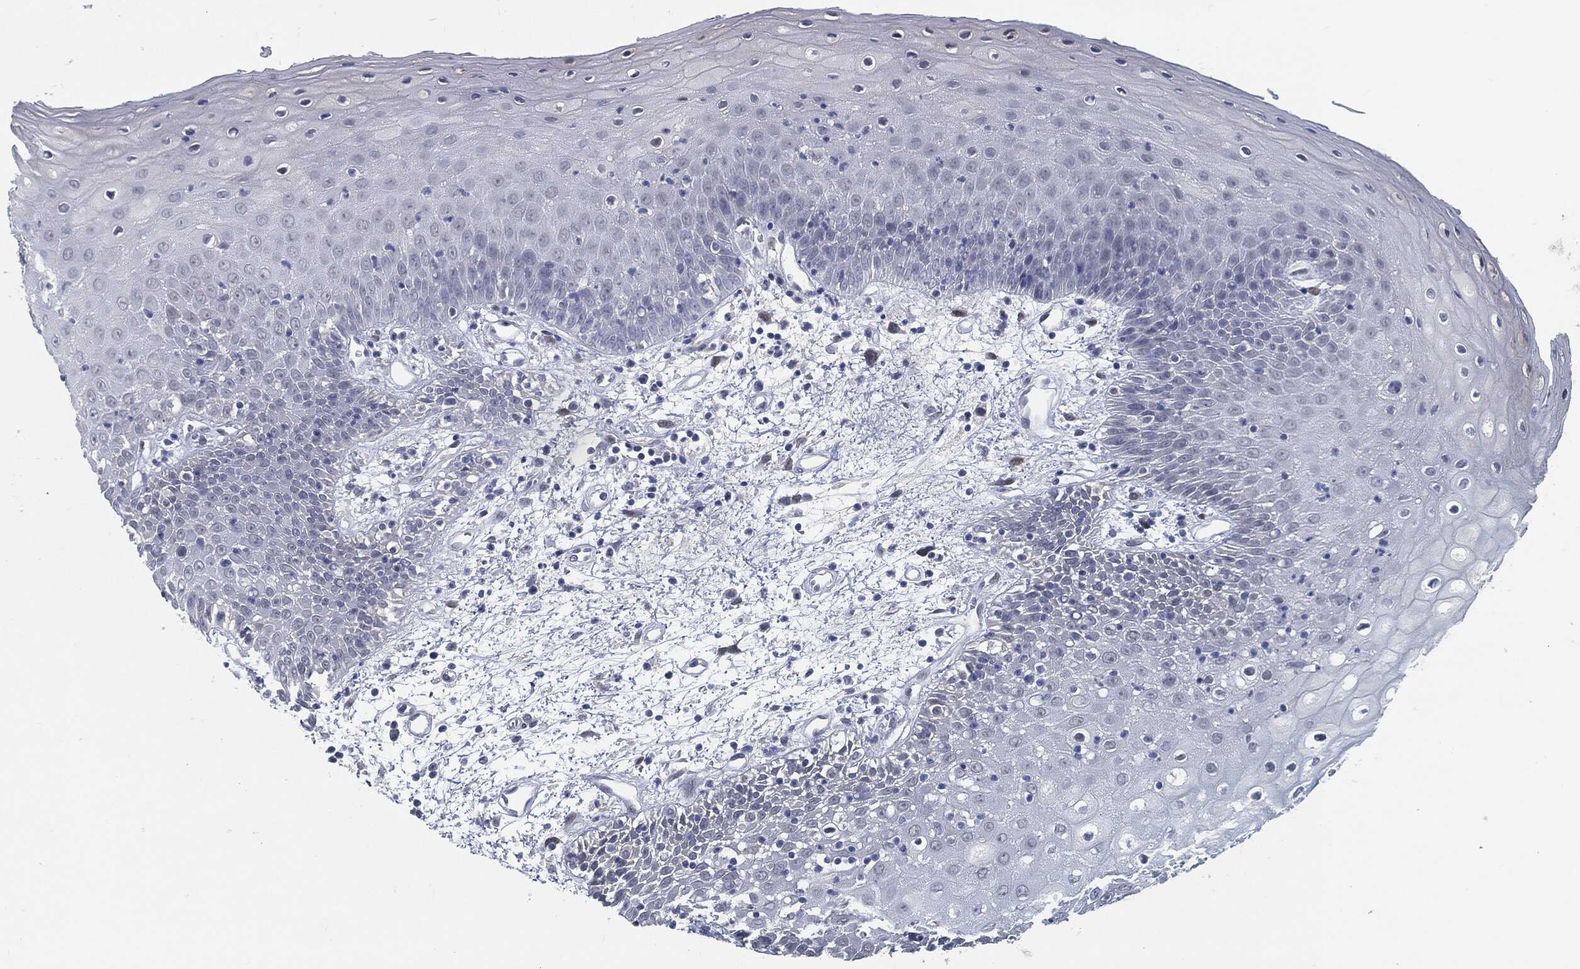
{"staining": {"intensity": "negative", "quantity": "none", "location": "none"}, "tissue": "oral mucosa", "cell_type": "Squamous epithelial cells", "image_type": "normal", "snomed": [{"axis": "morphology", "description": "Normal tissue, NOS"}, {"axis": "morphology", "description": "Squamous cell carcinoma, NOS"}, {"axis": "topography", "description": "Skeletal muscle"}, {"axis": "topography", "description": "Oral tissue"}, {"axis": "topography", "description": "Head-Neck"}], "caption": "A high-resolution photomicrograph shows immunohistochemistry staining of benign oral mucosa, which exhibits no significant expression in squamous epithelial cells. (DAB (3,3'-diaminobenzidine) immunohistochemistry visualized using brightfield microscopy, high magnification).", "gene": "PROM1", "patient": {"sex": "female", "age": 84}}